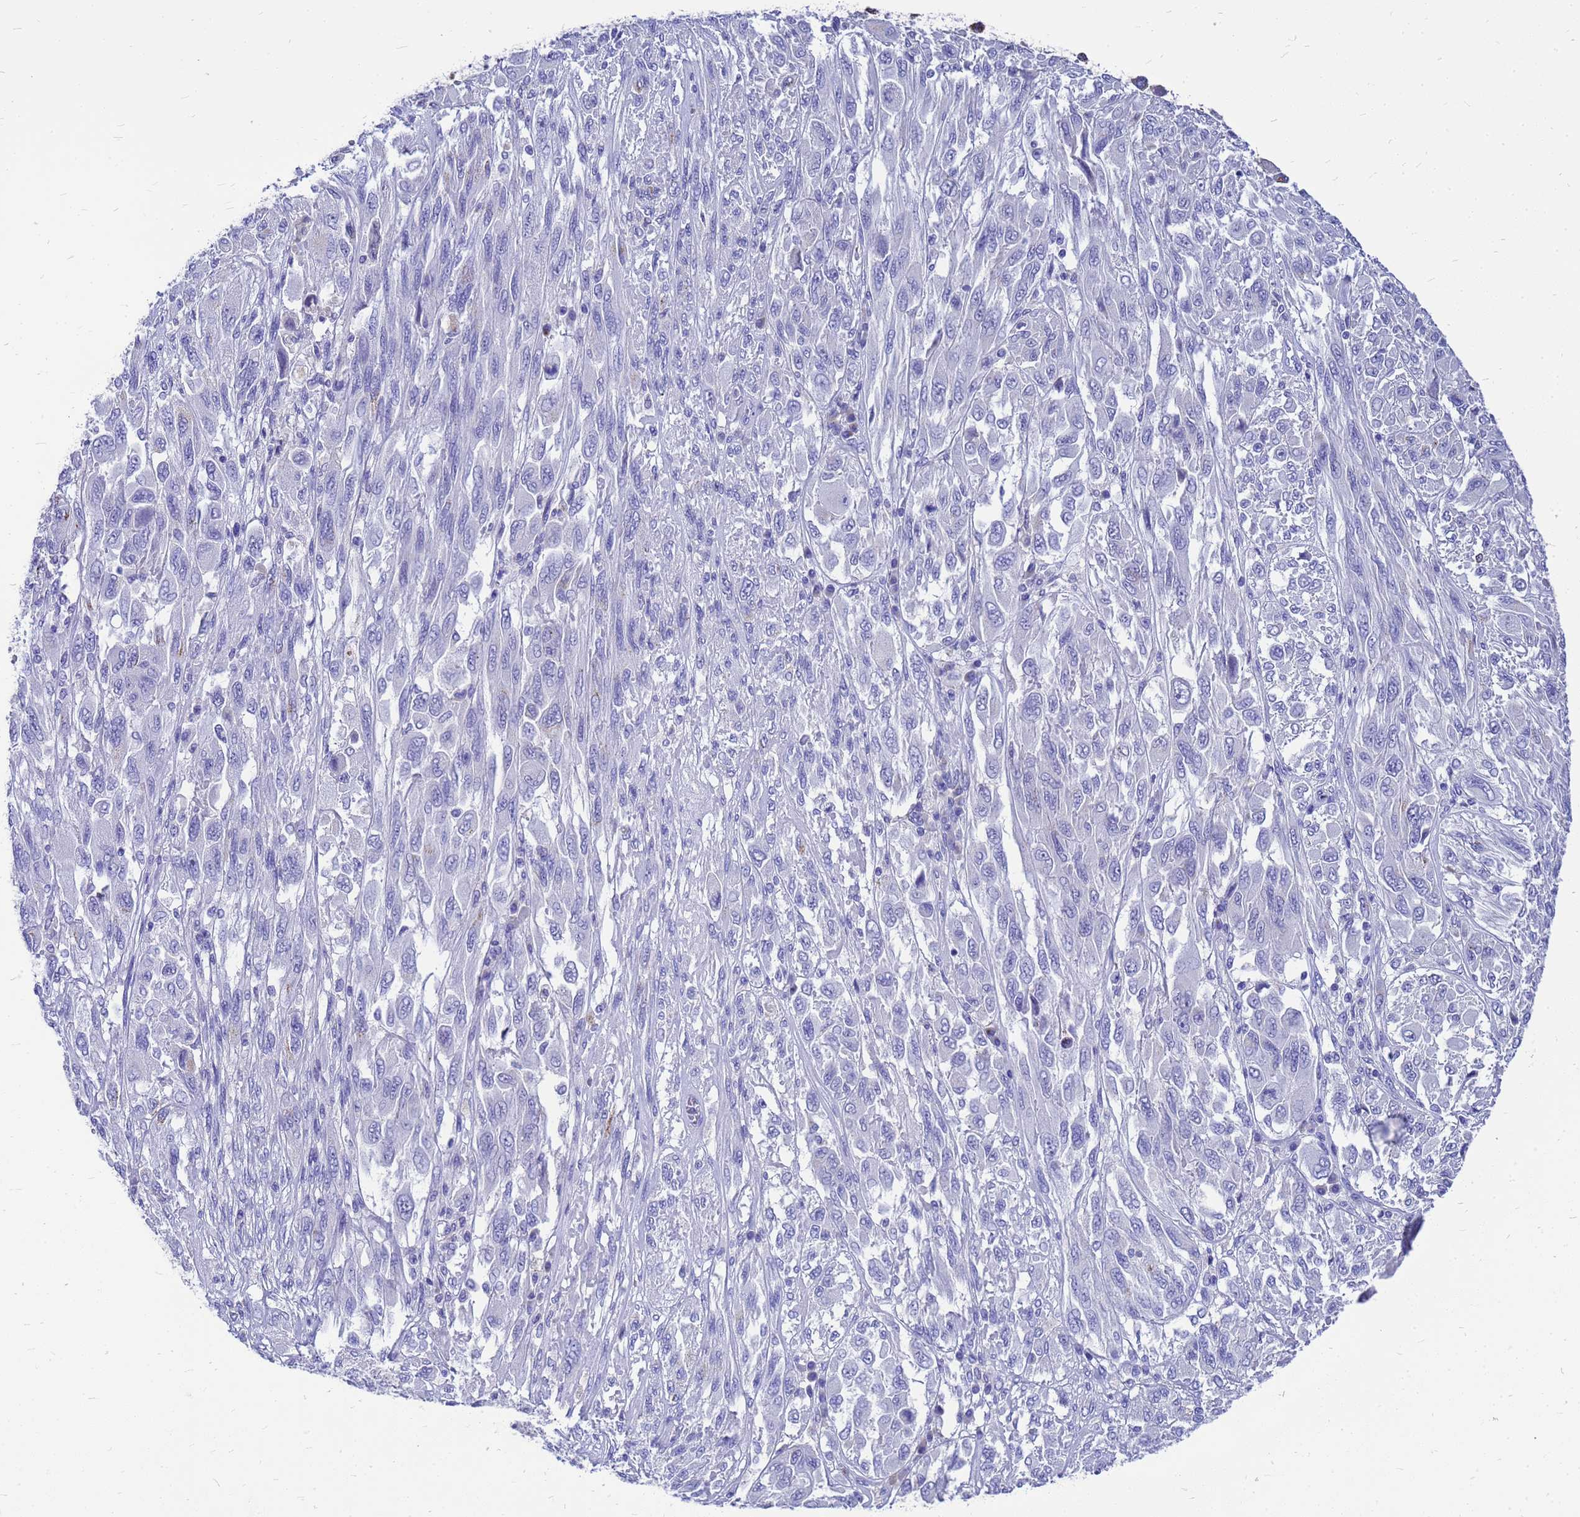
{"staining": {"intensity": "negative", "quantity": "none", "location": "none"}, "tissue": "melanoma", "cell_type": "Tumor cells", "image_type": "cancer", "snomed": [{"axis": "morphology", "description": "Malignant melanoma, NOS"}, {"axis": "topography", "description": "Skin"}], "caption": "This is an immunohistochemistry image of human malignant melanoma. There is no positivity in tumor cells.", "gene": "OR52E2", "patient": {"sex": "female", "age": 91}}